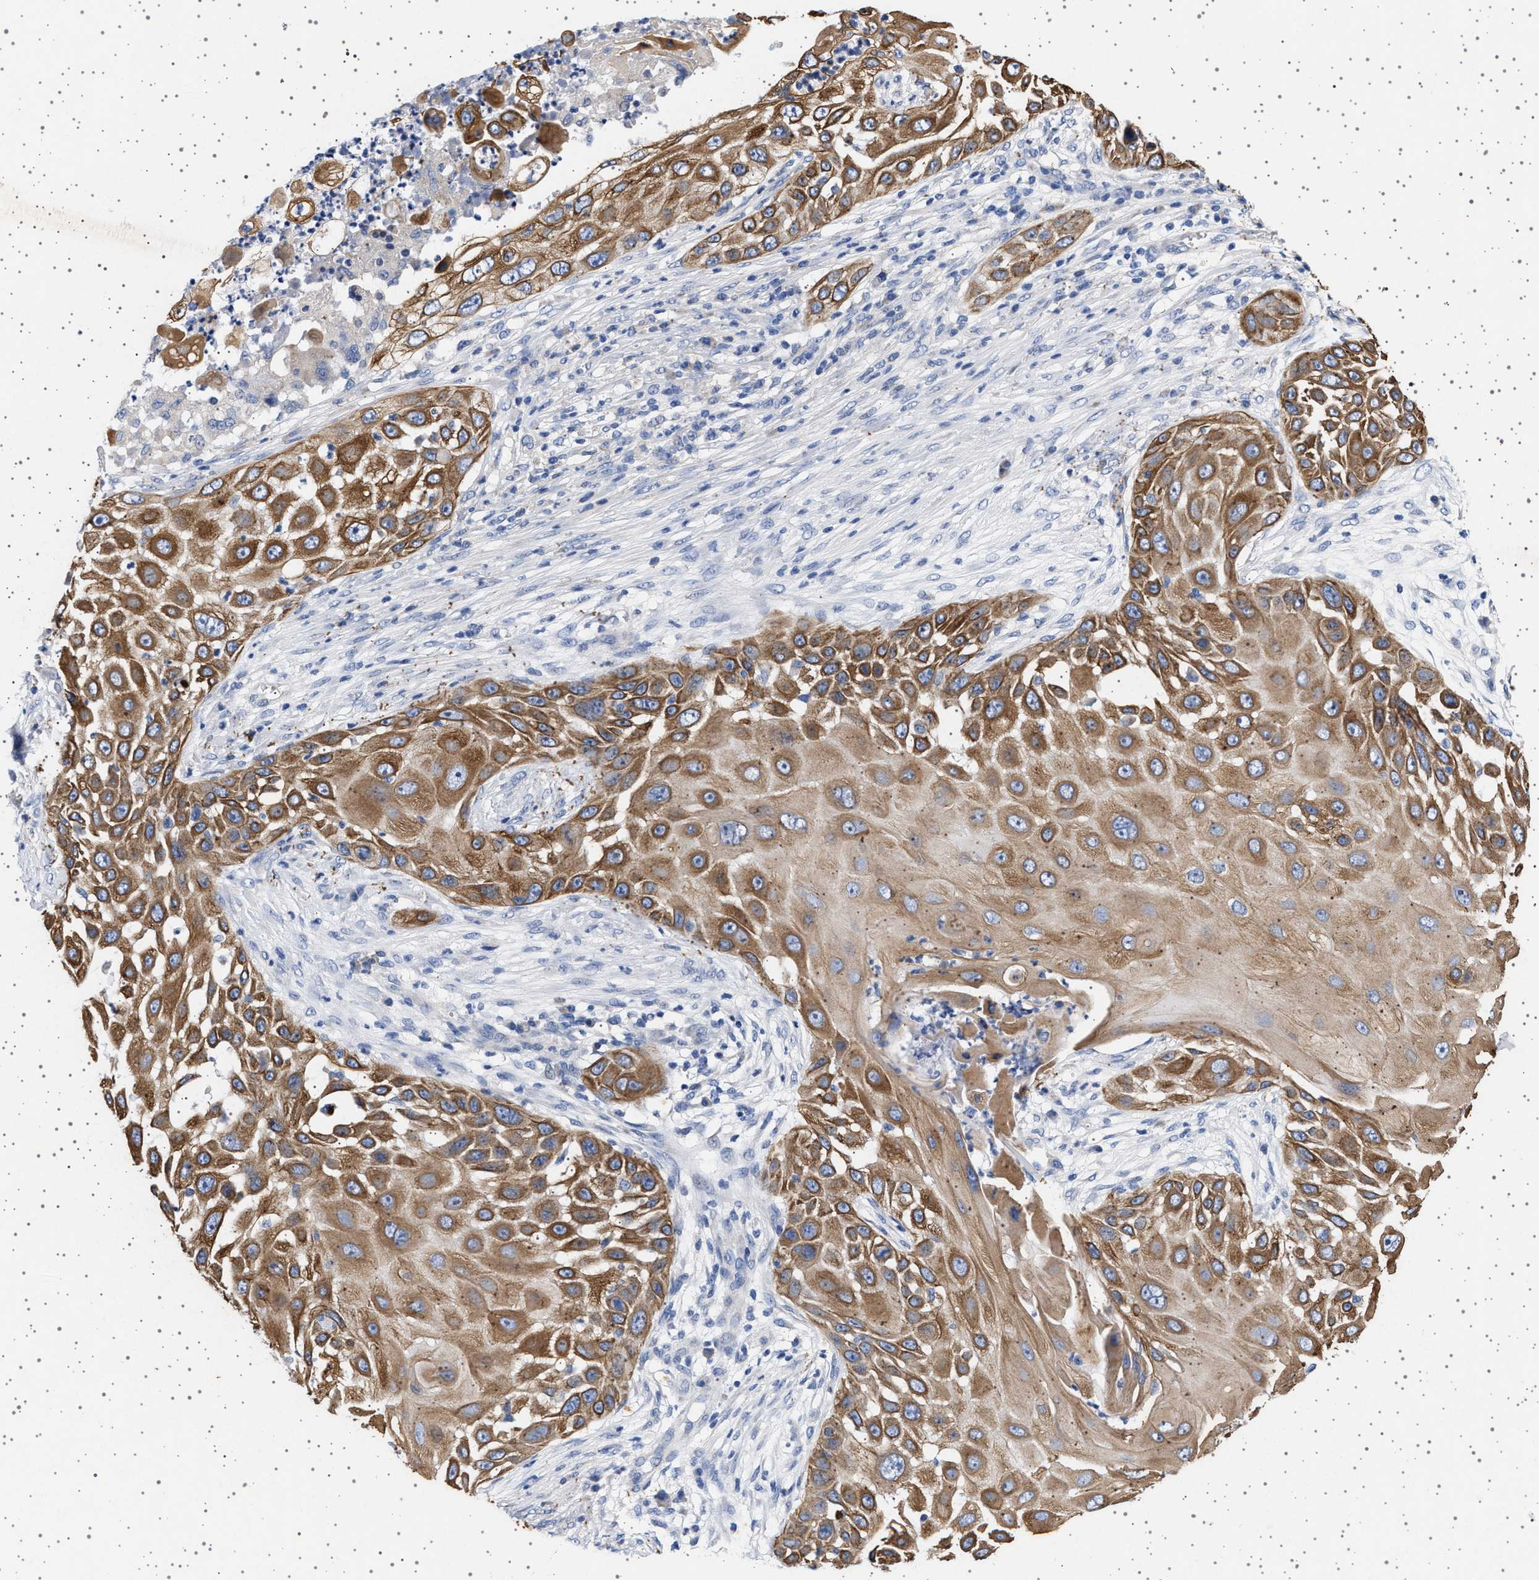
{"staining": {"intensity": "moderate", "quantity": ">75%", "location": "cytoplasmic/membranous"}, "tissue": "skin cancer", "cell_type": "Tumor cells", "image_type": "cancer", "snomed": [{"axis": "morphology", "description": "Squamous cell carcinoma, NOS"}, {"axis": "topography", "description": "Skin"}], "caption": "Human skin cancer stained for a protein (brown) shows moderate cytoplasmic/membranous positive expression in approximately >75% of tumor cells.", "gene": "TRMT10B", "patient": {"sex": "female", "age": 44}}